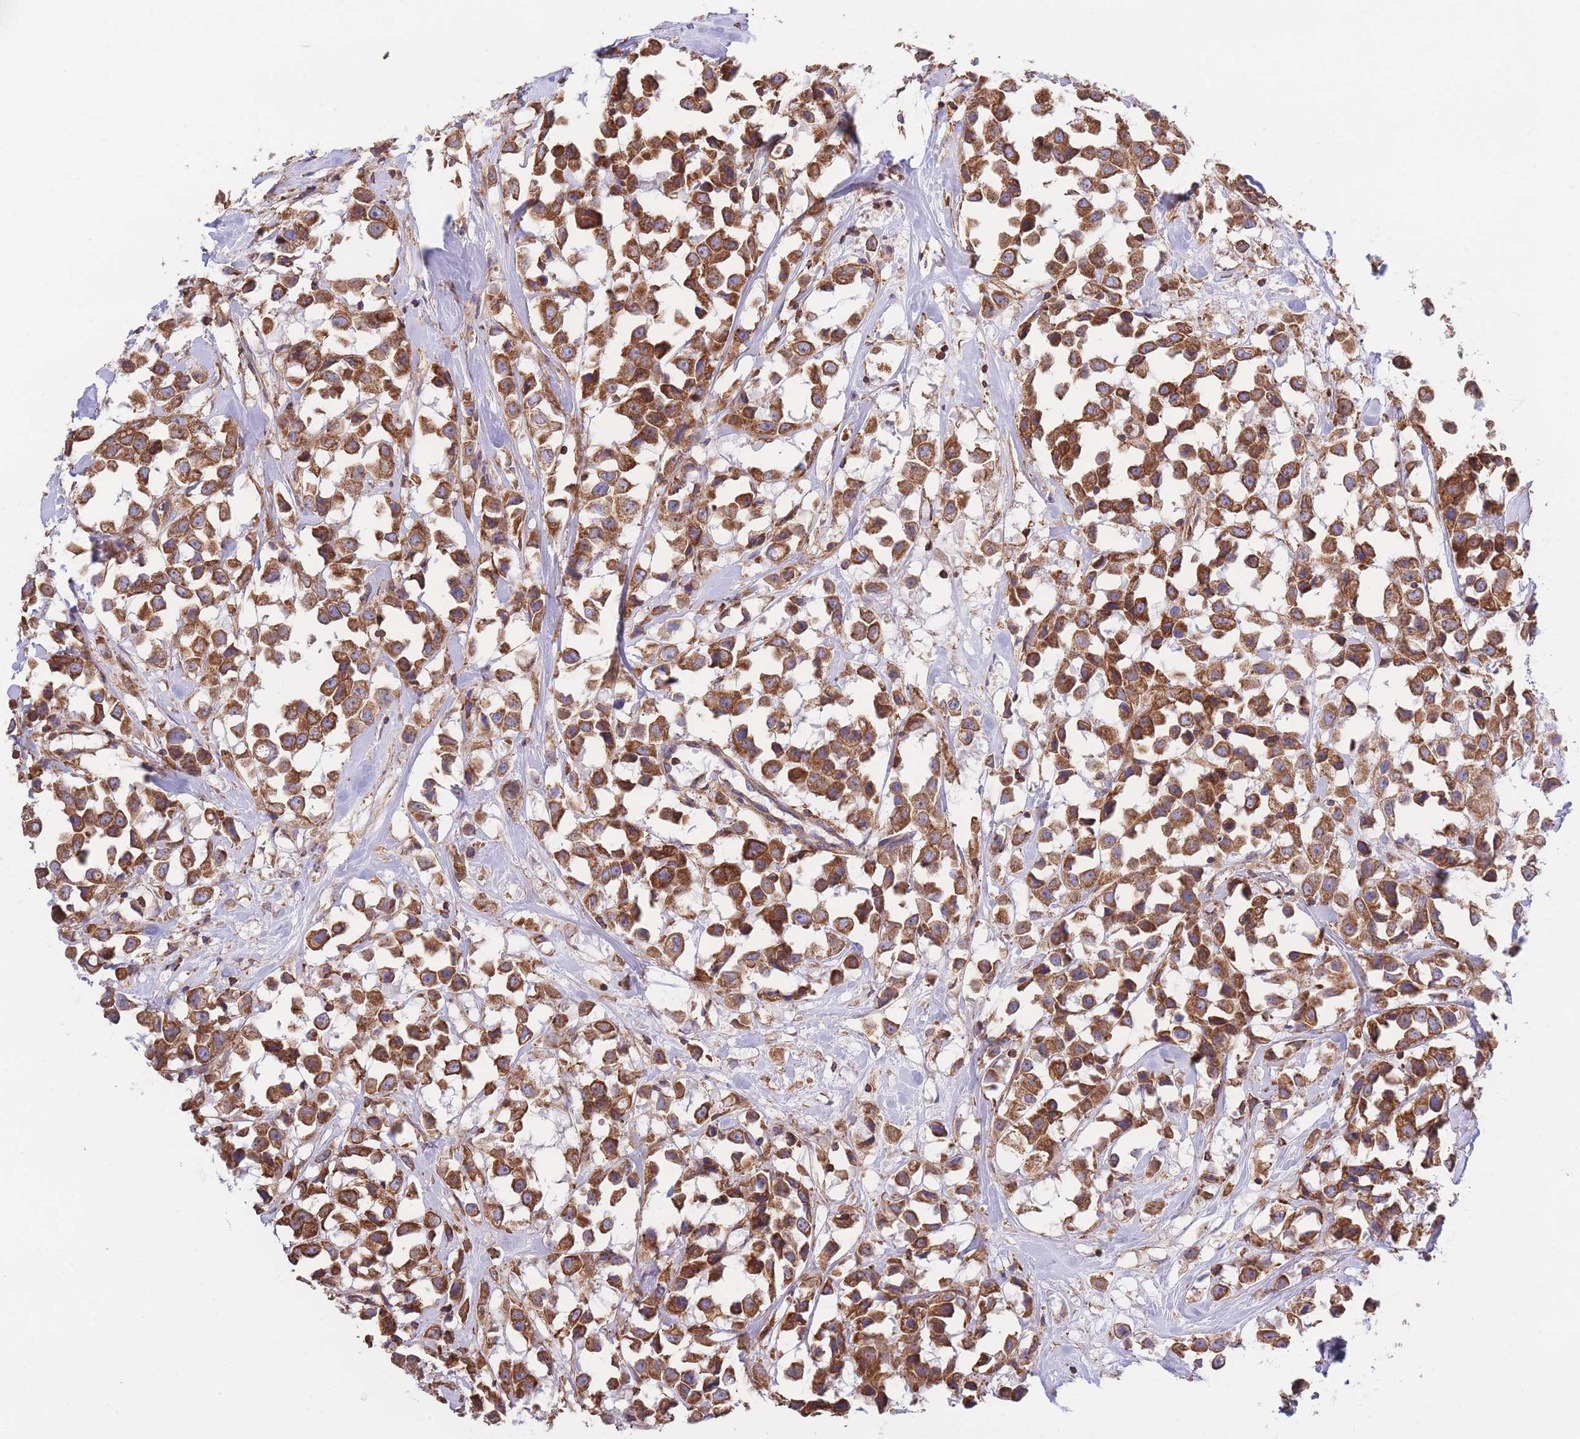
{"staining": {"intensity": "strong", "quantity": ">75%", "location": "cytoplasmic/membranous"}, "tissue": "breast cancer", "cell_type": "Tumor cells", "image_type": "cancer", "snomed": [{"axis": "morphology", "description": "Duct carcinoma"}, {"axis": "topography", "description": "Breast"}], "caption": "Immunohistochemistry of breast cancer shows high levels of strong cytoplasmic/membranous expression in about >75% of tumor cells.", "gene": "LRRN4CL", "patient": {"sex": "female", "age": 61}}